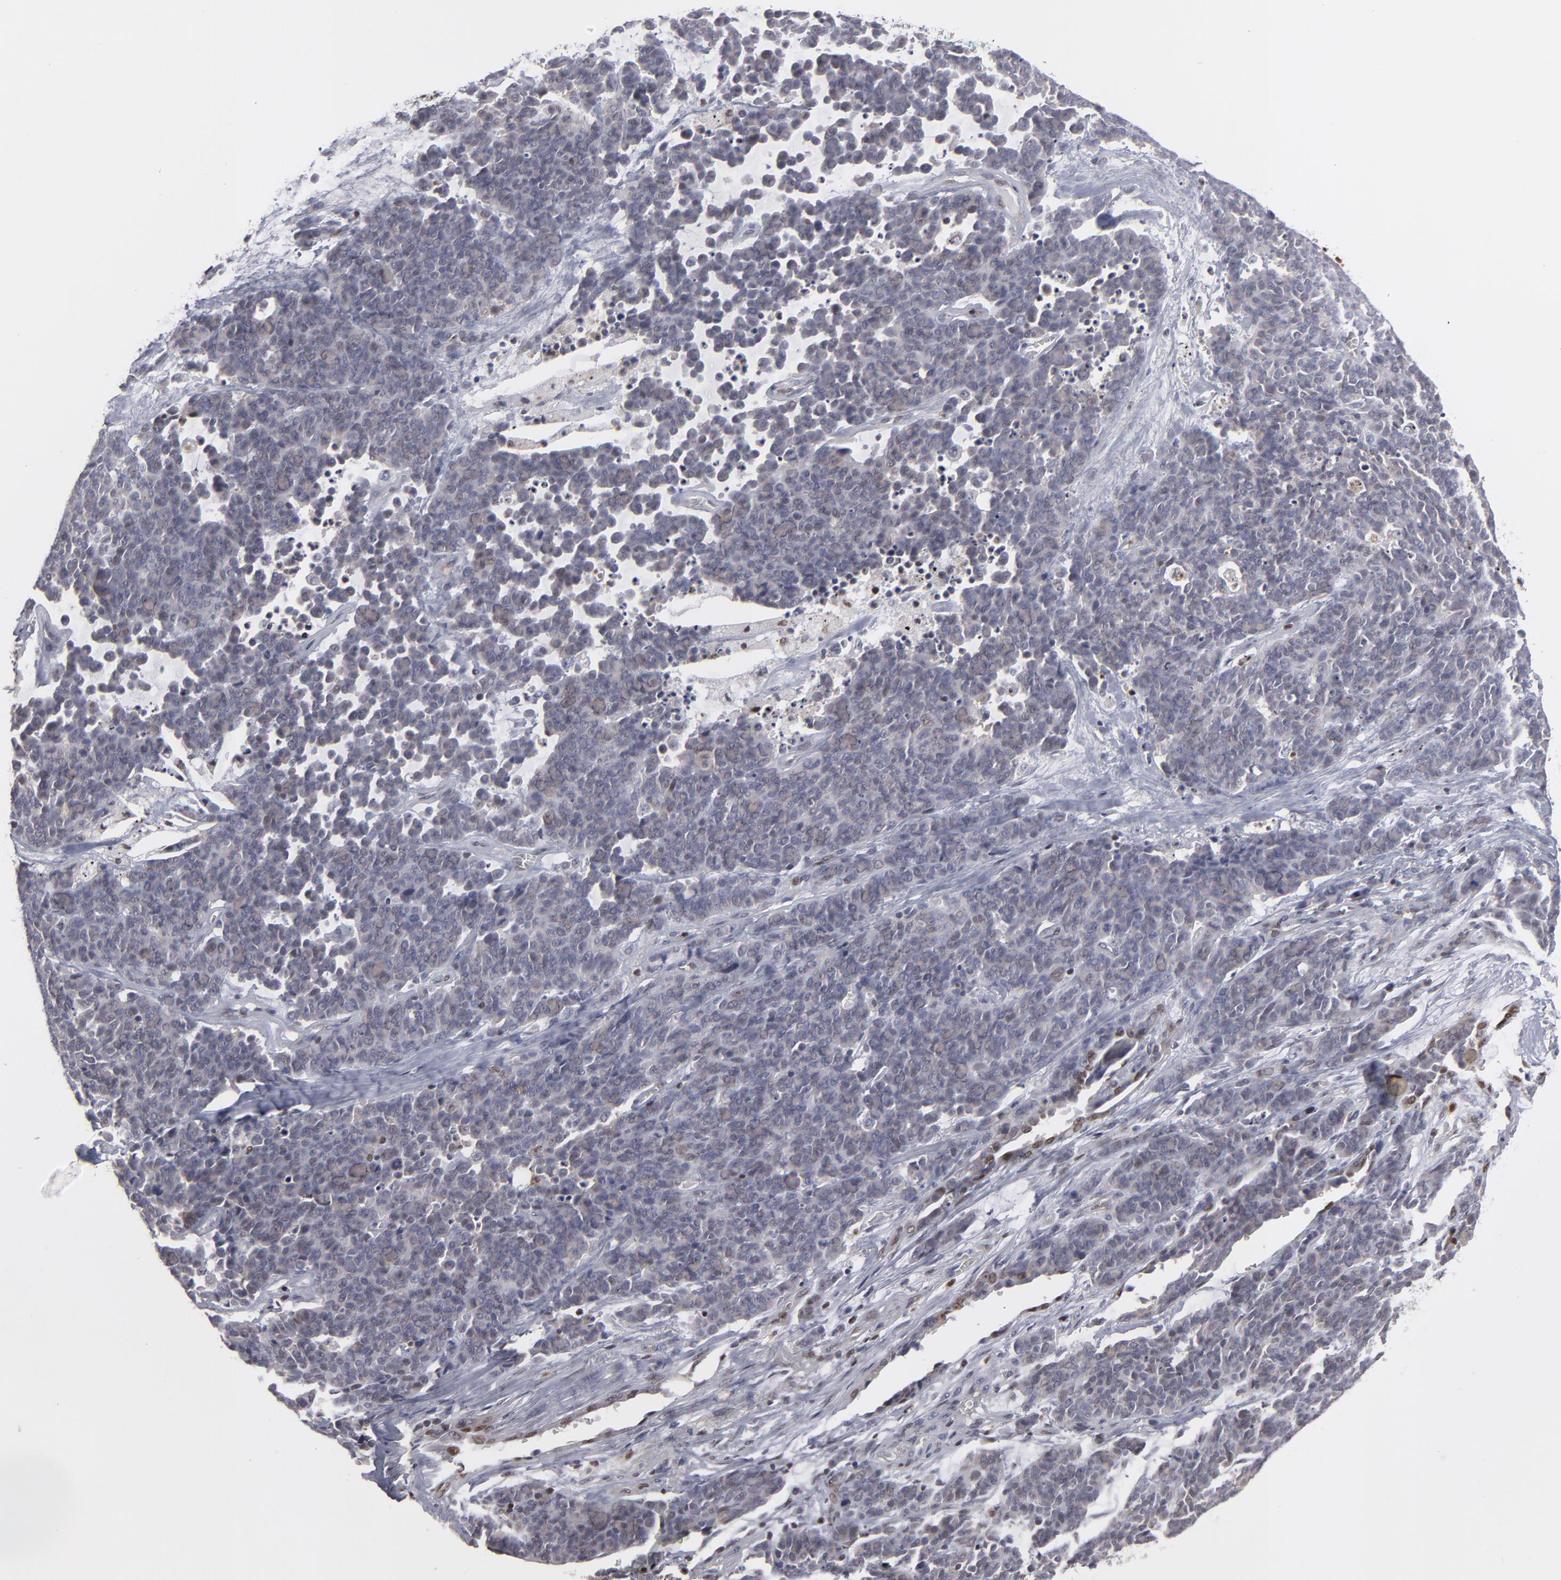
{"staining": {"intensity": "weak", "quantity": "<25%", "location": "cytoplasmic/membranous,nuclear"}, "tissue": "lung cancer", "cell_type": "Tumor cells", "image_type": "cancer", "snomed": [{"axis": "morphology", "description": "Neoplasm, malignant, NOS"}, {"axis": "topography", "description": "Lung"}], "caption": "Immunohistochemistry (IHC) histopathology image of human lung malignant neoplasm stained for a protein (brown), which reveals no positivity in tumor cells.", "gene": "GSR", "patient": {"sex": "female", "age": 58}}